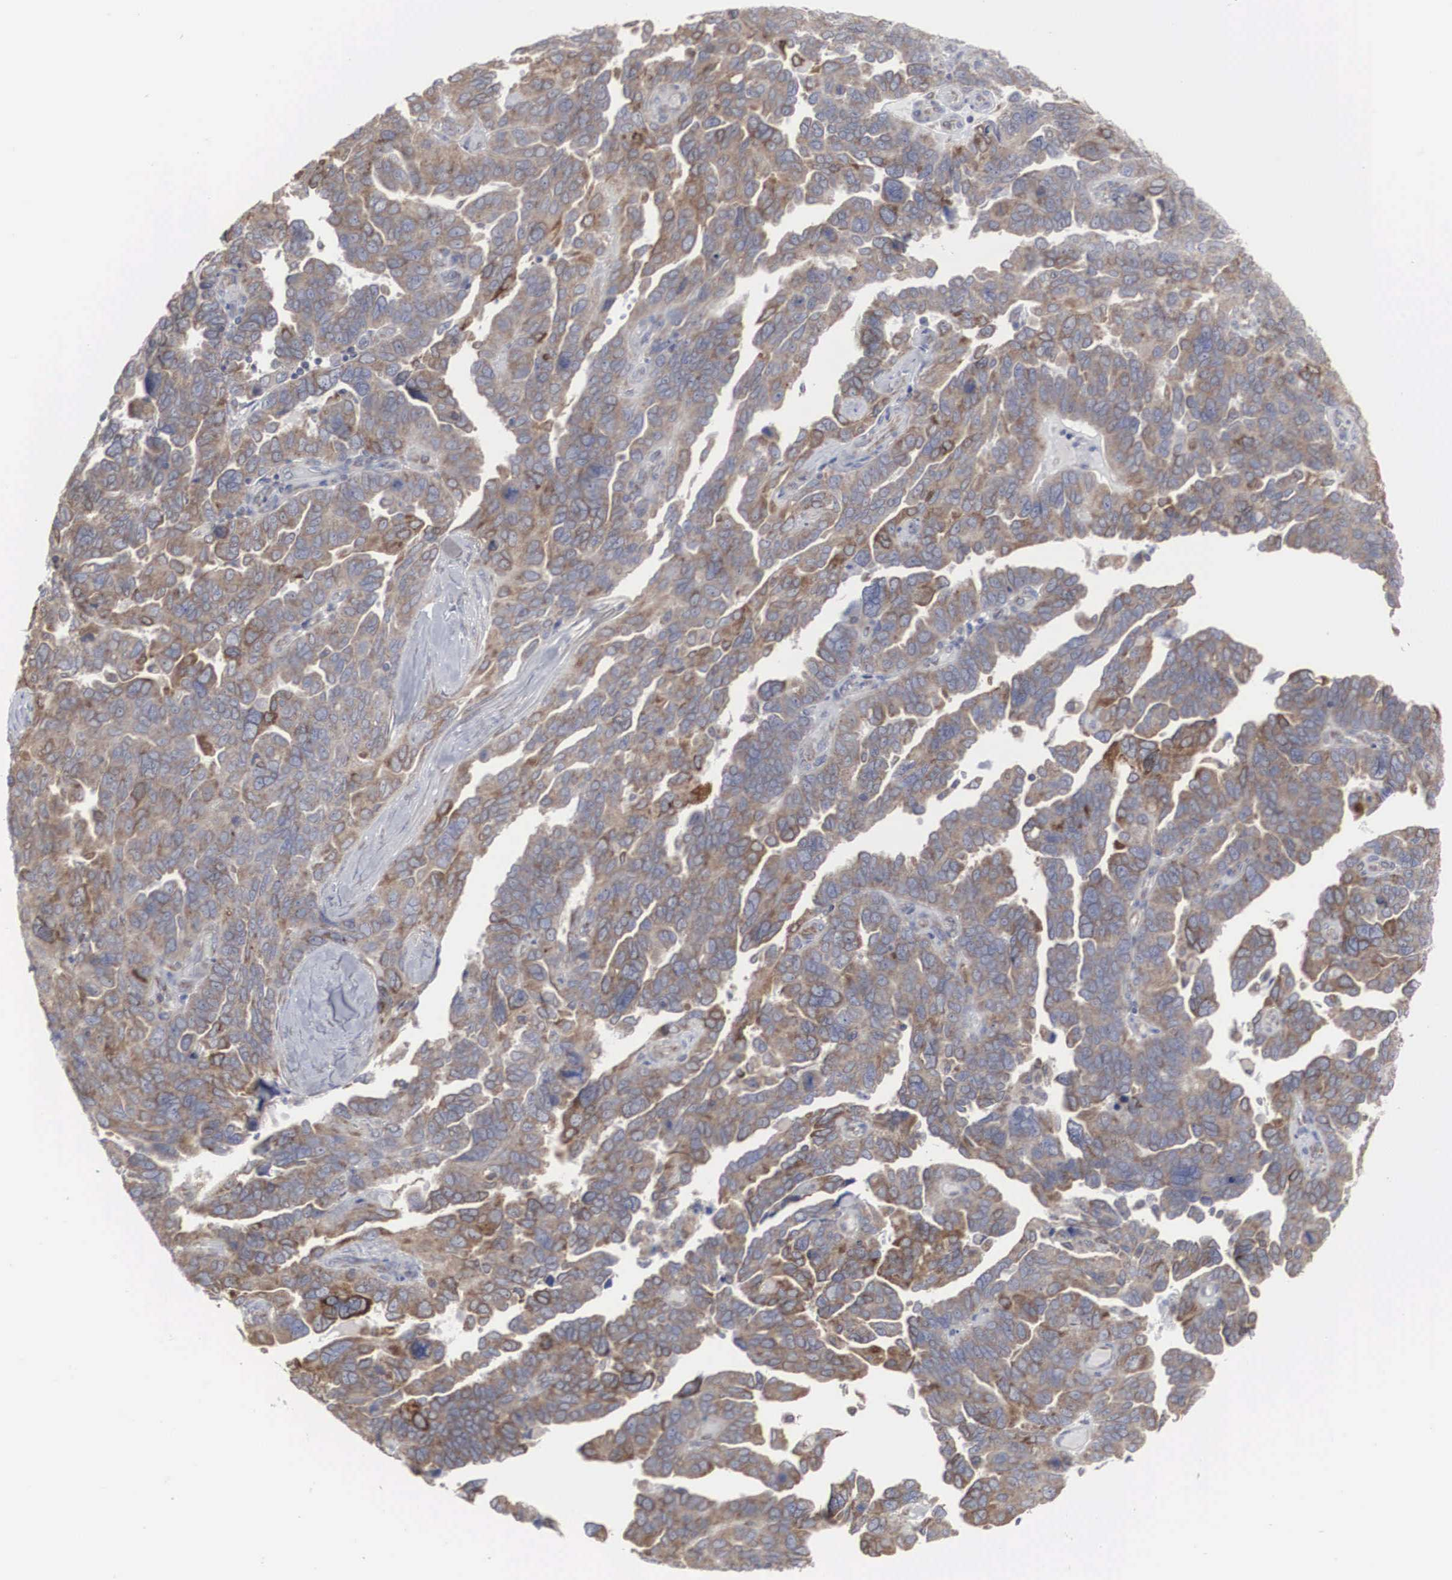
{"staining": {"intensity": "weak", "quantity": ">75%", "location": "cytoplasmic/membranous"}, "tissue": "ovarian cancer", "cell_type": "Tumor cells", "image_type": "cancer", "snomed": [{"axis": "morphology", "description": "Cystadenocarcinoma, serous, NOS"}, {"axis": "topography", "description": "Ovary"}], "caption": "Weak cytoplasmic/membranous positivity is seen in approximately >75% of tumor cells in ovarian serous cystadenocarcinoma.", "gene": "MIA2", "patient": {"sex": "female", "age": 64}}